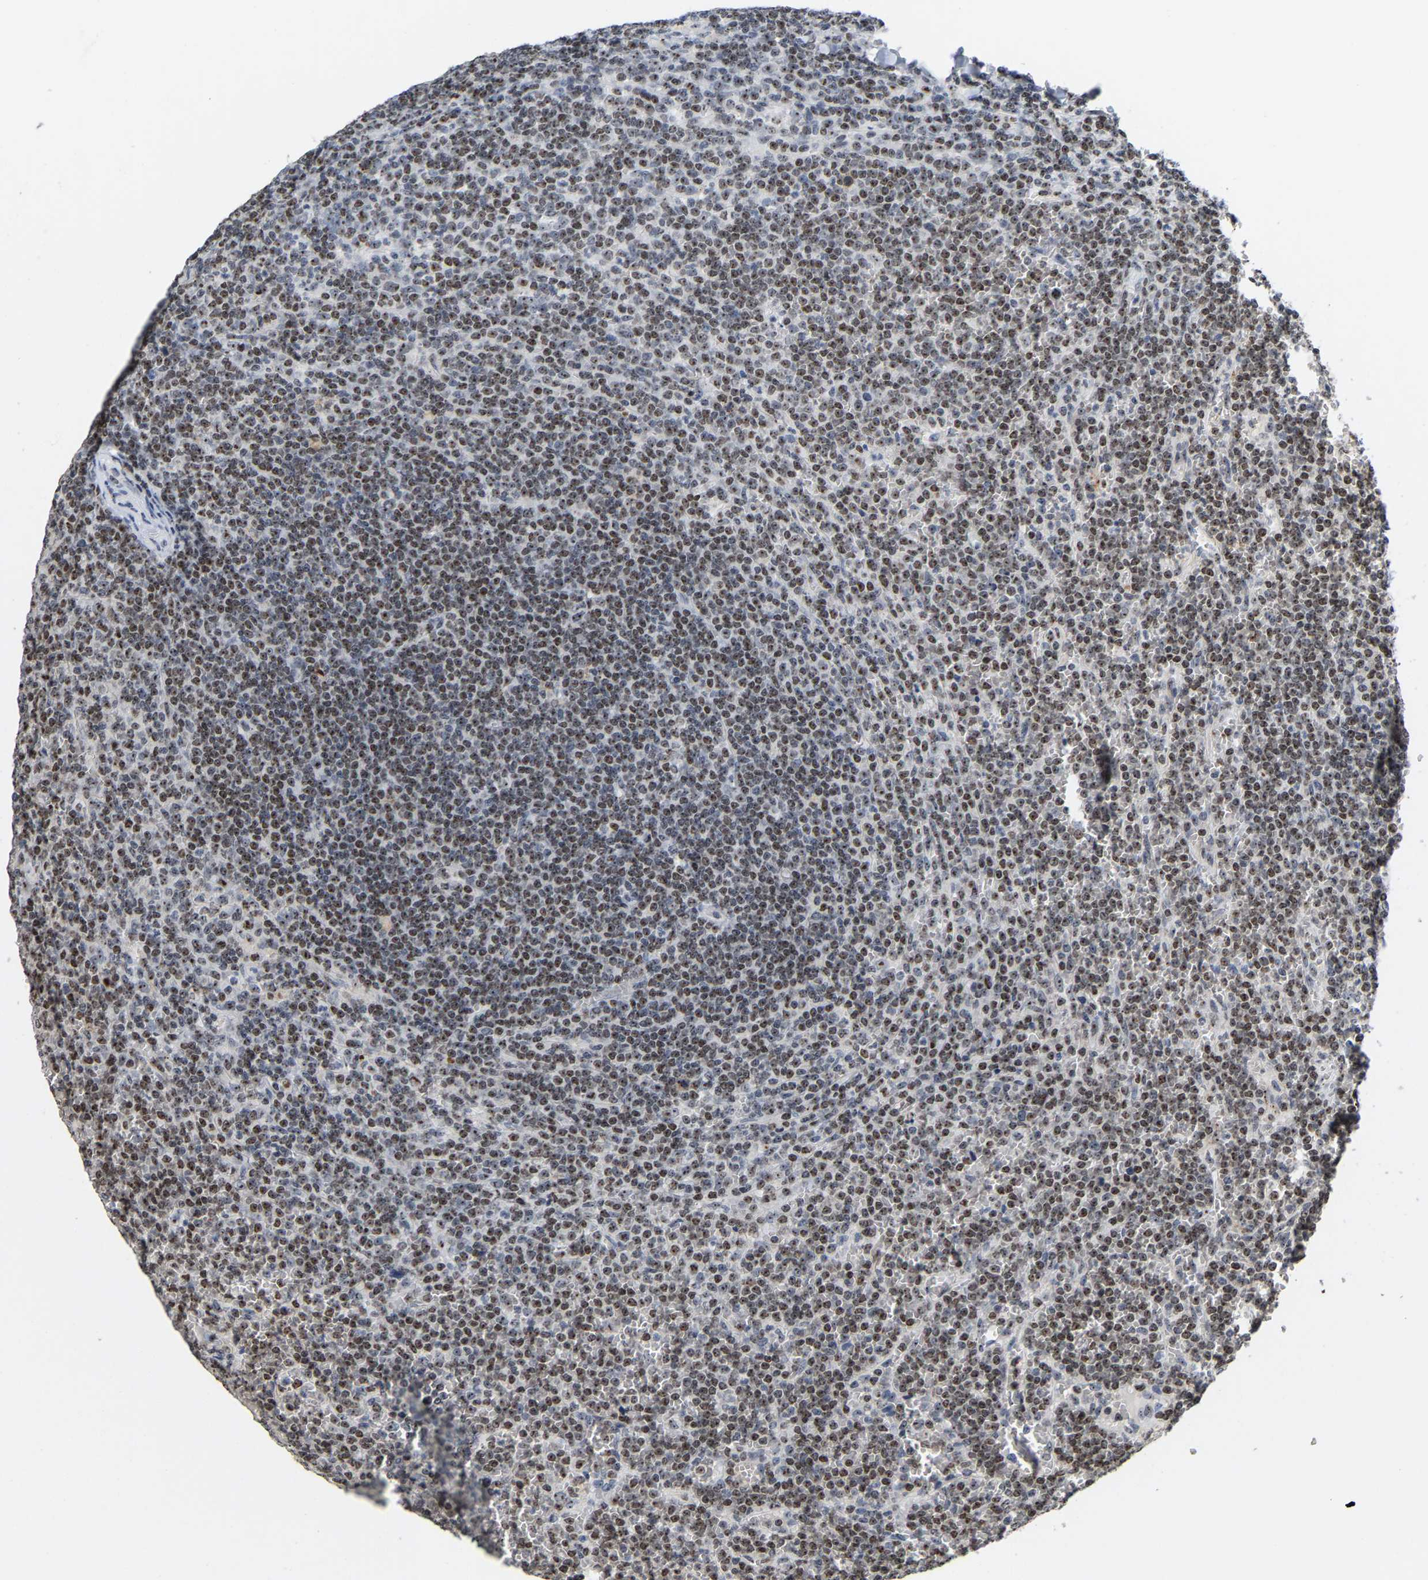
{"staining": {"intensity": "moderate", "quantity": ">75%", "location": "nuclear"}, "tissue": "lymphoma", "cell_type": "Tumor cells", "image_type": "cancer", "snomed": [{"axis": "morphology", "description": "Malignant lymphoma, non-Hodgkin's type, Low grade"}, {"axis": "topography", "description": "Spleen"}], "caption": "Immunohistochemistry staining of lymphoma, which exhibits medium levels of moderate nuclear expression in approximately >75% of tumor cells indicating moderate nuclear protein positivity. The staining was performed using DAB (brown) for protein detection and nuclei were counterstained in hematoxylin (blue).", "gene": "NOP58", "patient": {"sex": "female", "age": 19}}